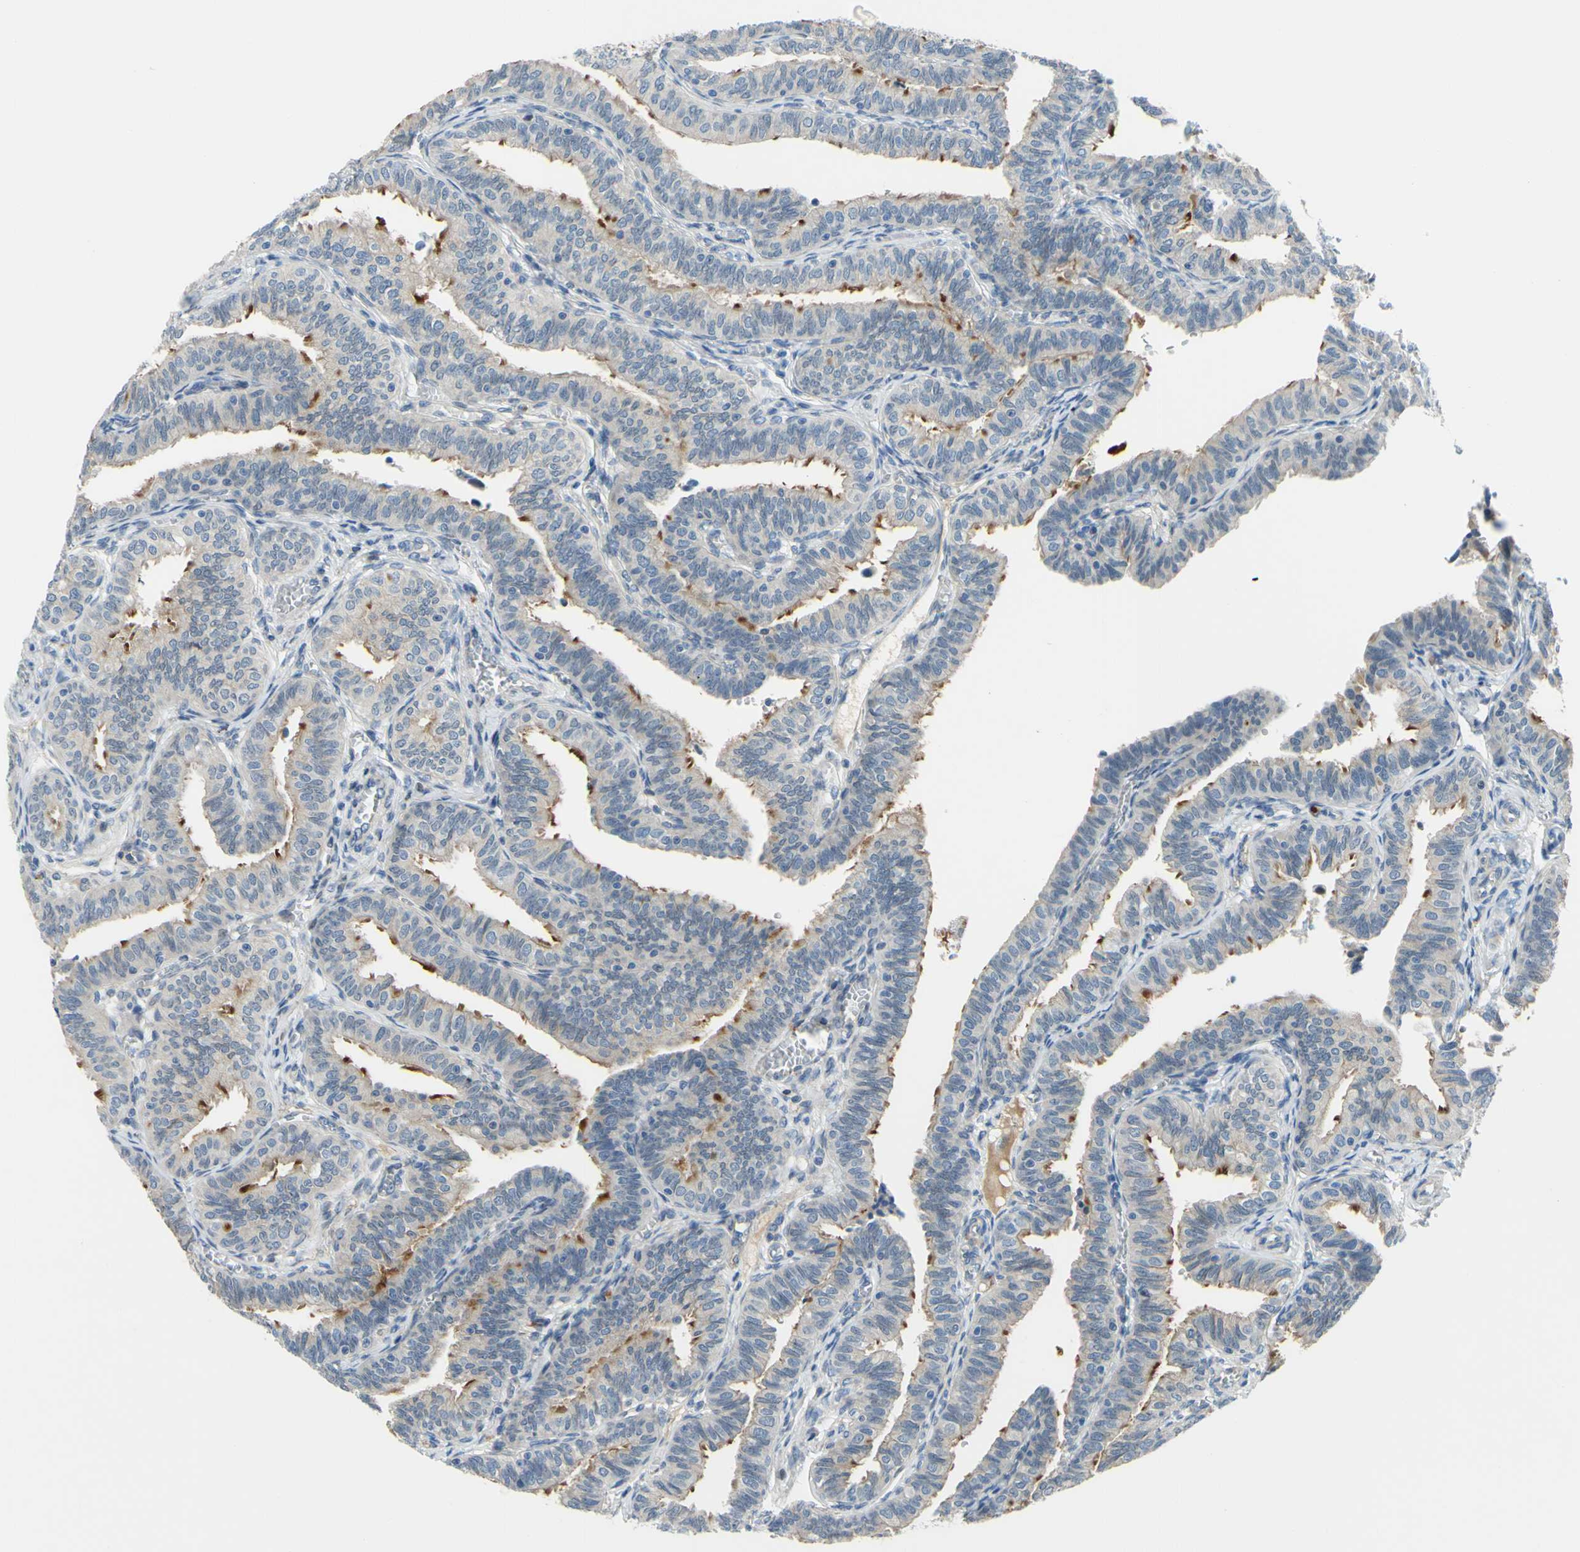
{"staining": {"intensity": "weak", "quantity": "25%-75%", "location": "cytoplasmic/membranous"}, "tissue": "fallopian tube", "cell_type": "Glandular cells", "image_type": "normal", "snomed": [{"axis": "morphology", "description": "Normal tissue, NOS"}, {"axis": "topography", "description": "Fallopian tube"}], "caption": "High-magnification brightfield microscopy of unremarkable fallopian tube stained with DAB (3,3'-diaminobenzidine) (brown) and counterstained with hematoxylin (blue). glandular cells exhibit weak cytoplasmic/membranous staining is identified in approximately25%-75% of cells.", "gene": "ARHGAP1", "patient": {"sex": "female", "age": 46}}